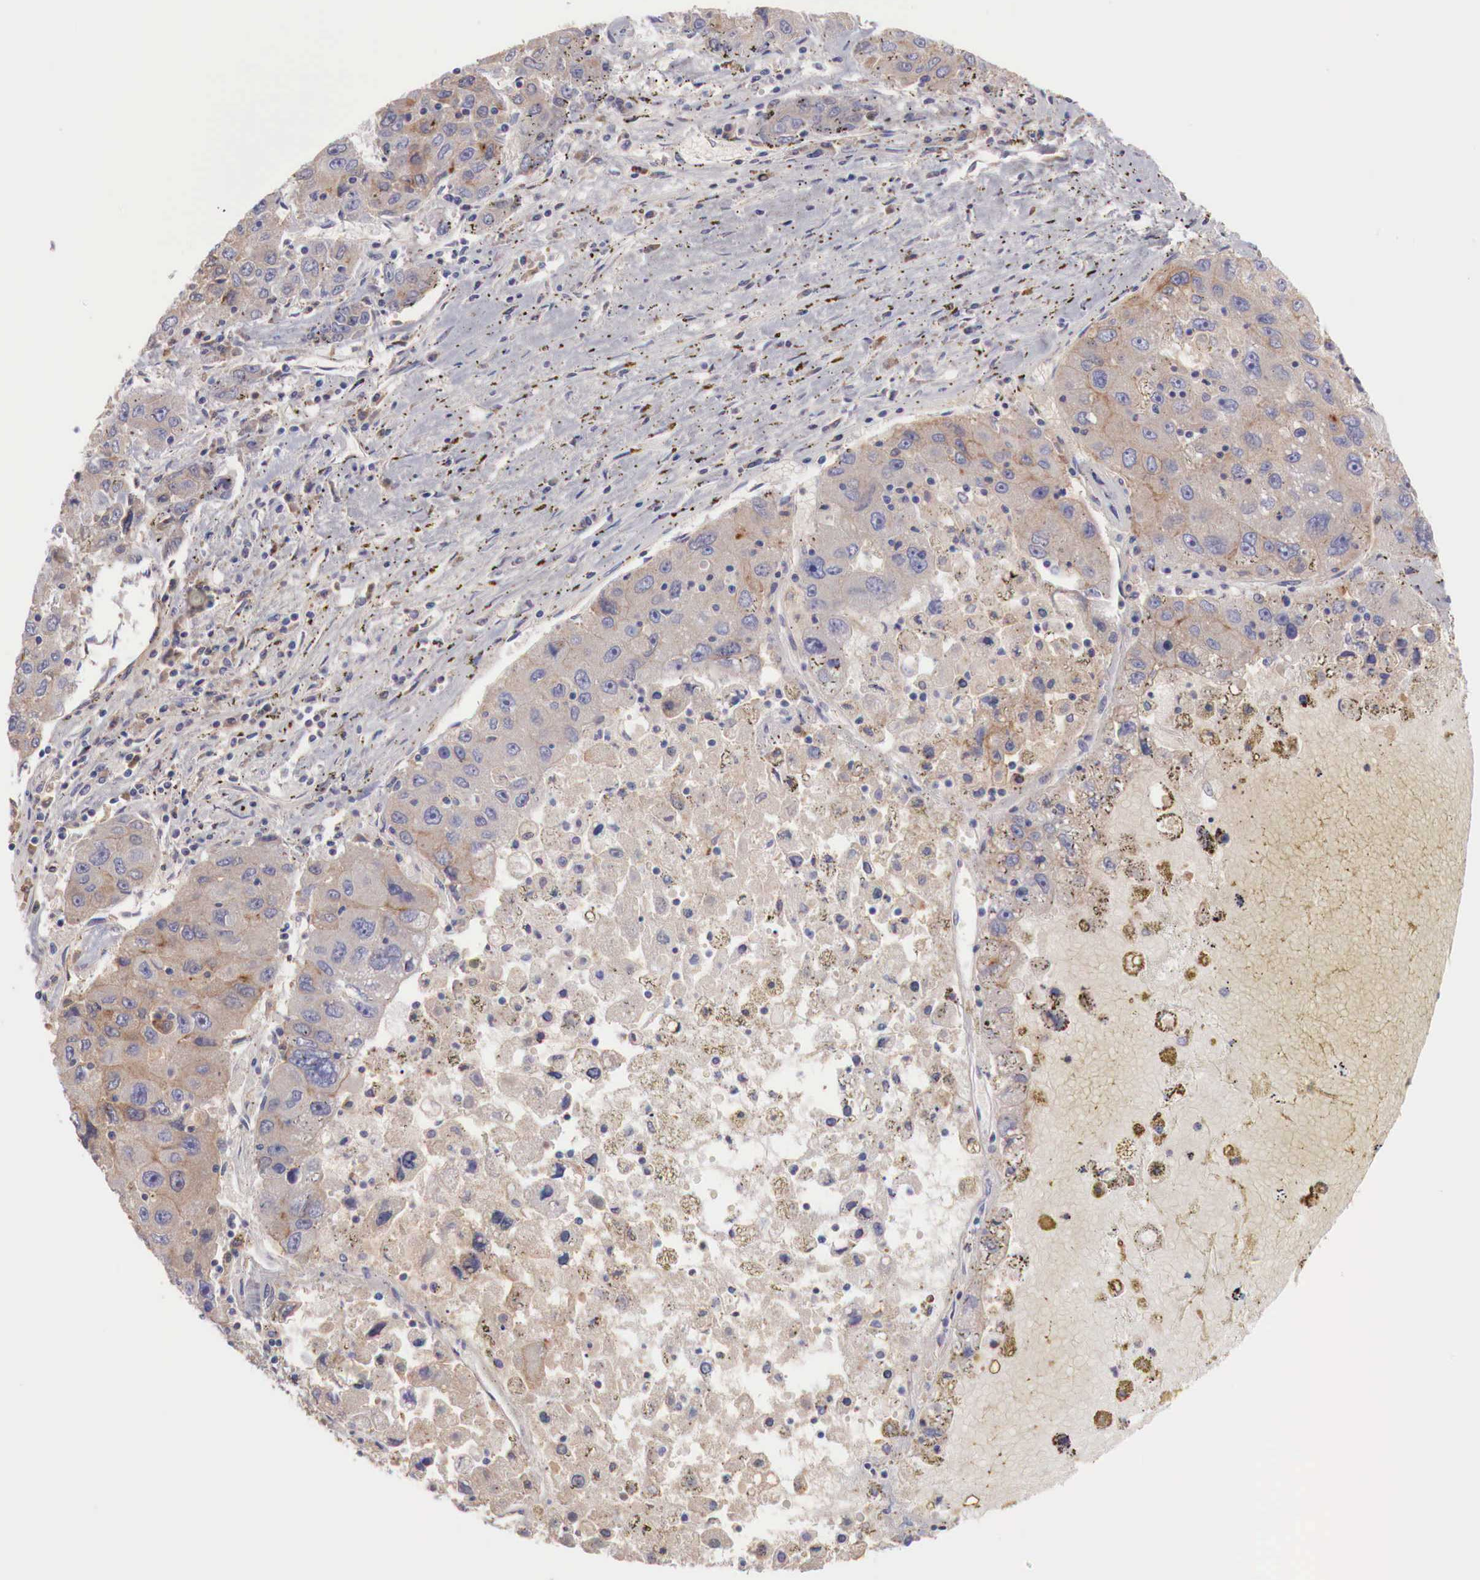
{"staining": {"intensity": "weak", "quantity": "25%-75%", "location": "cytoplasmic/membranous"}, "tissue": "liver cancer", "cell_type": "Tumor cells", "image_type": "cancer", "snomed": [{"axis": "morphology", "description": "Carcinoma, Hepatocellular, NOS"}, {"axis": "topography", "description": "Liver"}], "caption": "Liver cancer tissue demonstrates weak cytoplasmic/membranous staining in about 25%-75% of tumor cells", "gene": "XPNPEP2", "patient": {"sex": "male", "age": 49}}